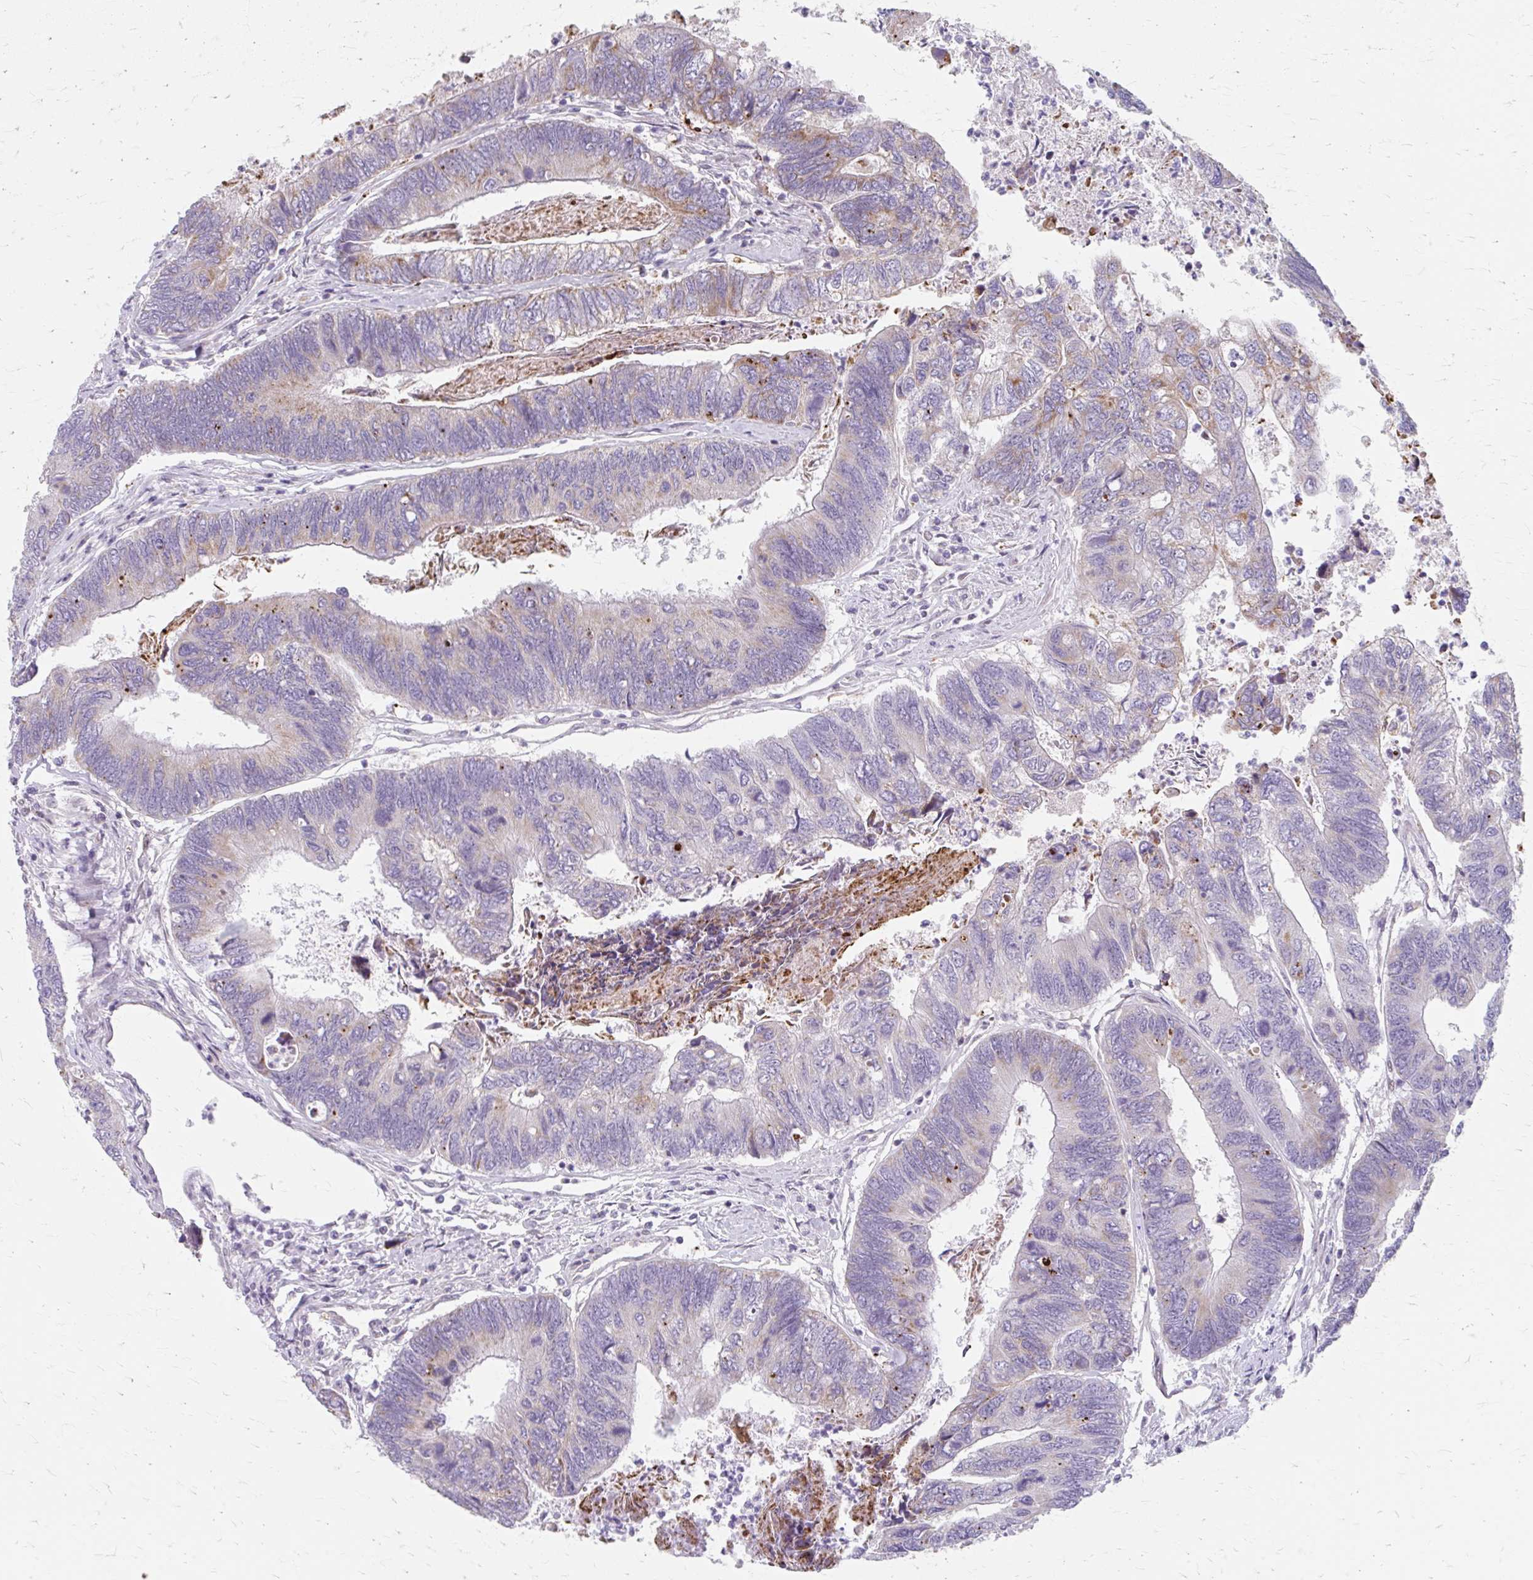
{"staining": {"intensity": "moderate", "quantity": "<25%", "location": "cytoplasmic/membranous"}, "tissue": "colorectal cancer", "cell_type": "Tumor cells", "image_type": "cancer", "snomed": [{"axis": "morphology", "description": "Adenocarcinoma, NOS"}, {"axis": "topography", "description": "Colon"}], "caption": "Moderate cytoplasmic/membranous protein staining is present in about <25% of tumor cells in colorectal adenocarcinoma.", "gene": "BEAN1", "patient": {"sex": "female", "age": 67}}